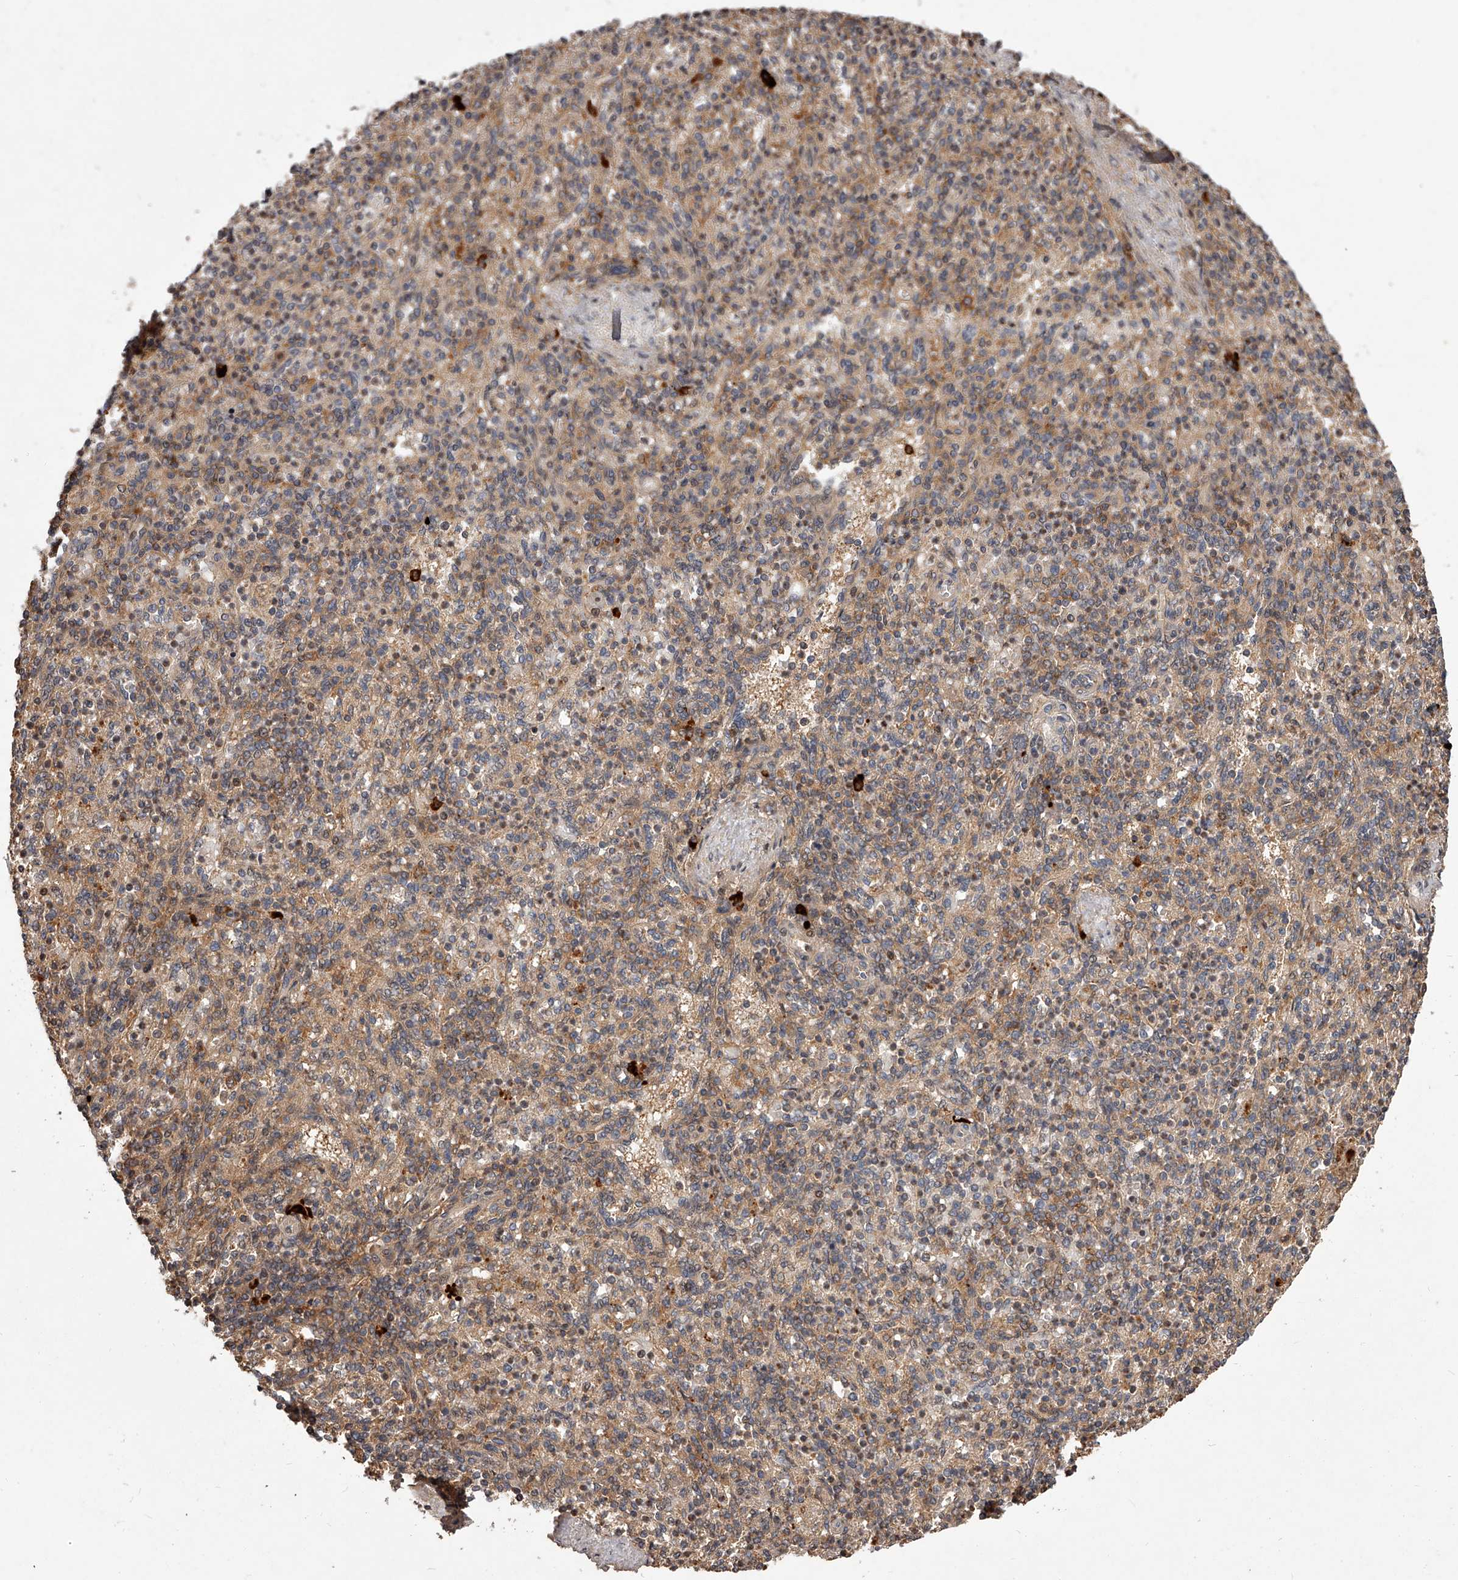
{"staining": {"intensity": "weak", "quantity": ">75%", "location": "cytoplasmic/membranous"}, "tissue": "spleen", "cell_type": "Cells in white pulp", "image_type": "normal", "snomed": [{"axis": "morphology", "description": "Normal tissue, NOS"}, {"axis": "topography", "description": "Spleen"}], "caption": "A high-resolution histopathology image shows immunohistochemistry staining of benign spleen, which displays weak cytoplasmic/membranous staining in approximately >75% of cells in white pulp.", "gene": "CRYZL1", "patient": {"sex": "female", "age": 74}}